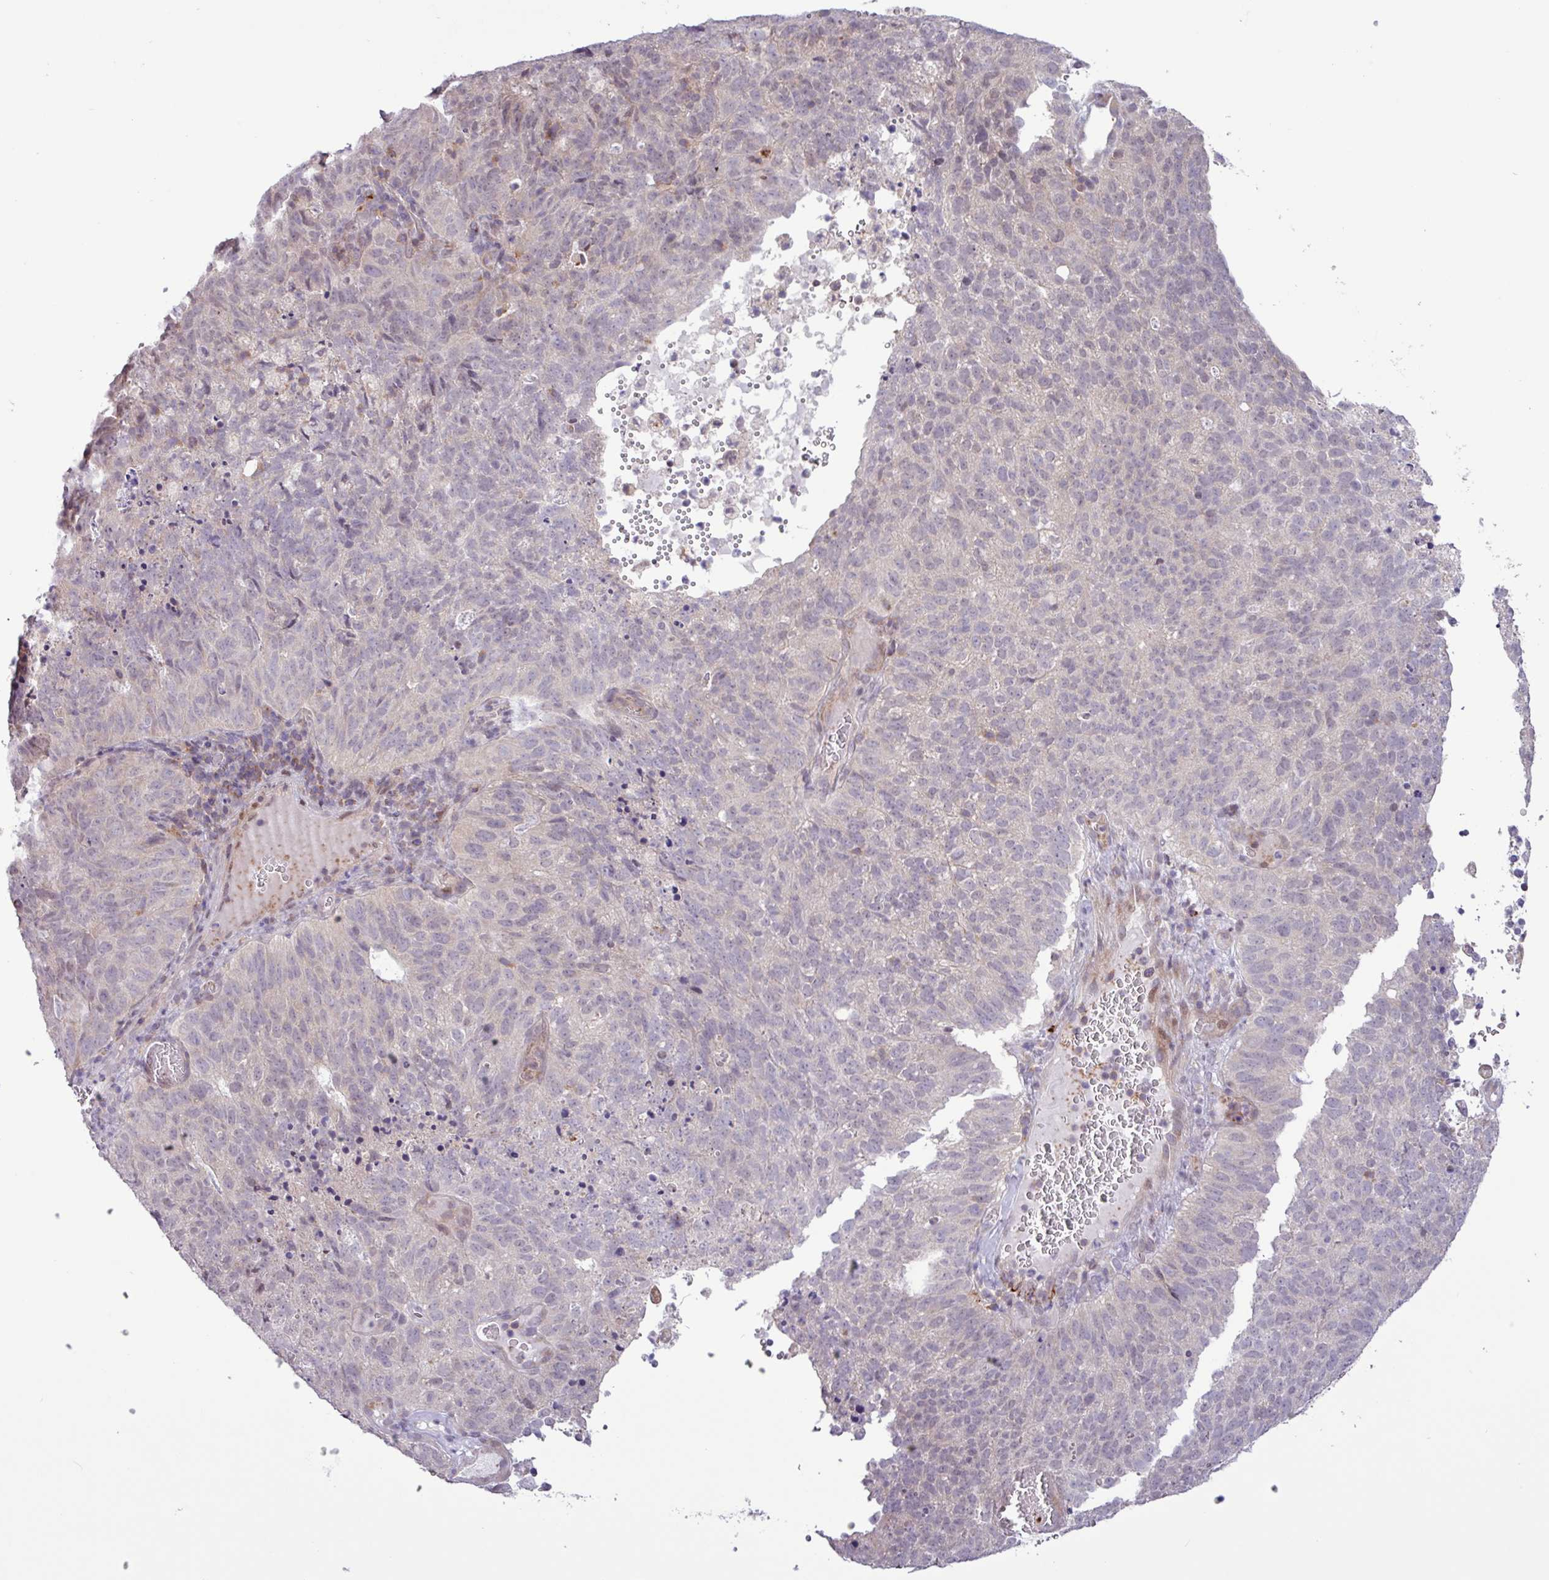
{"staining": {"intensity": "negative", "quantity": "none", "location": "none"}, "tissue": "cervical cancer", "cell_type": "Tumor cells", "image_type": "cancer", "snomed": [{"axis": "morphology", "description": "Adenocarcinoma, NOS"}, {"axis": "topography", "description": "Cervix"}], "caption": "High power microscopy photomicrograph of an immunohistochemistry (IHC) image of adenocarcinoma (cervical), revealing no significant staining in tumor cells. Brightfield microscopy of immunohistochemistry (IHC) stained with DAB (3,3'-diaminobenzidine) (brown) and hematoxylin (blue), captured at high magnification.", "gene": "RTL3", "patient": {"sex": "female", "age": 38}}